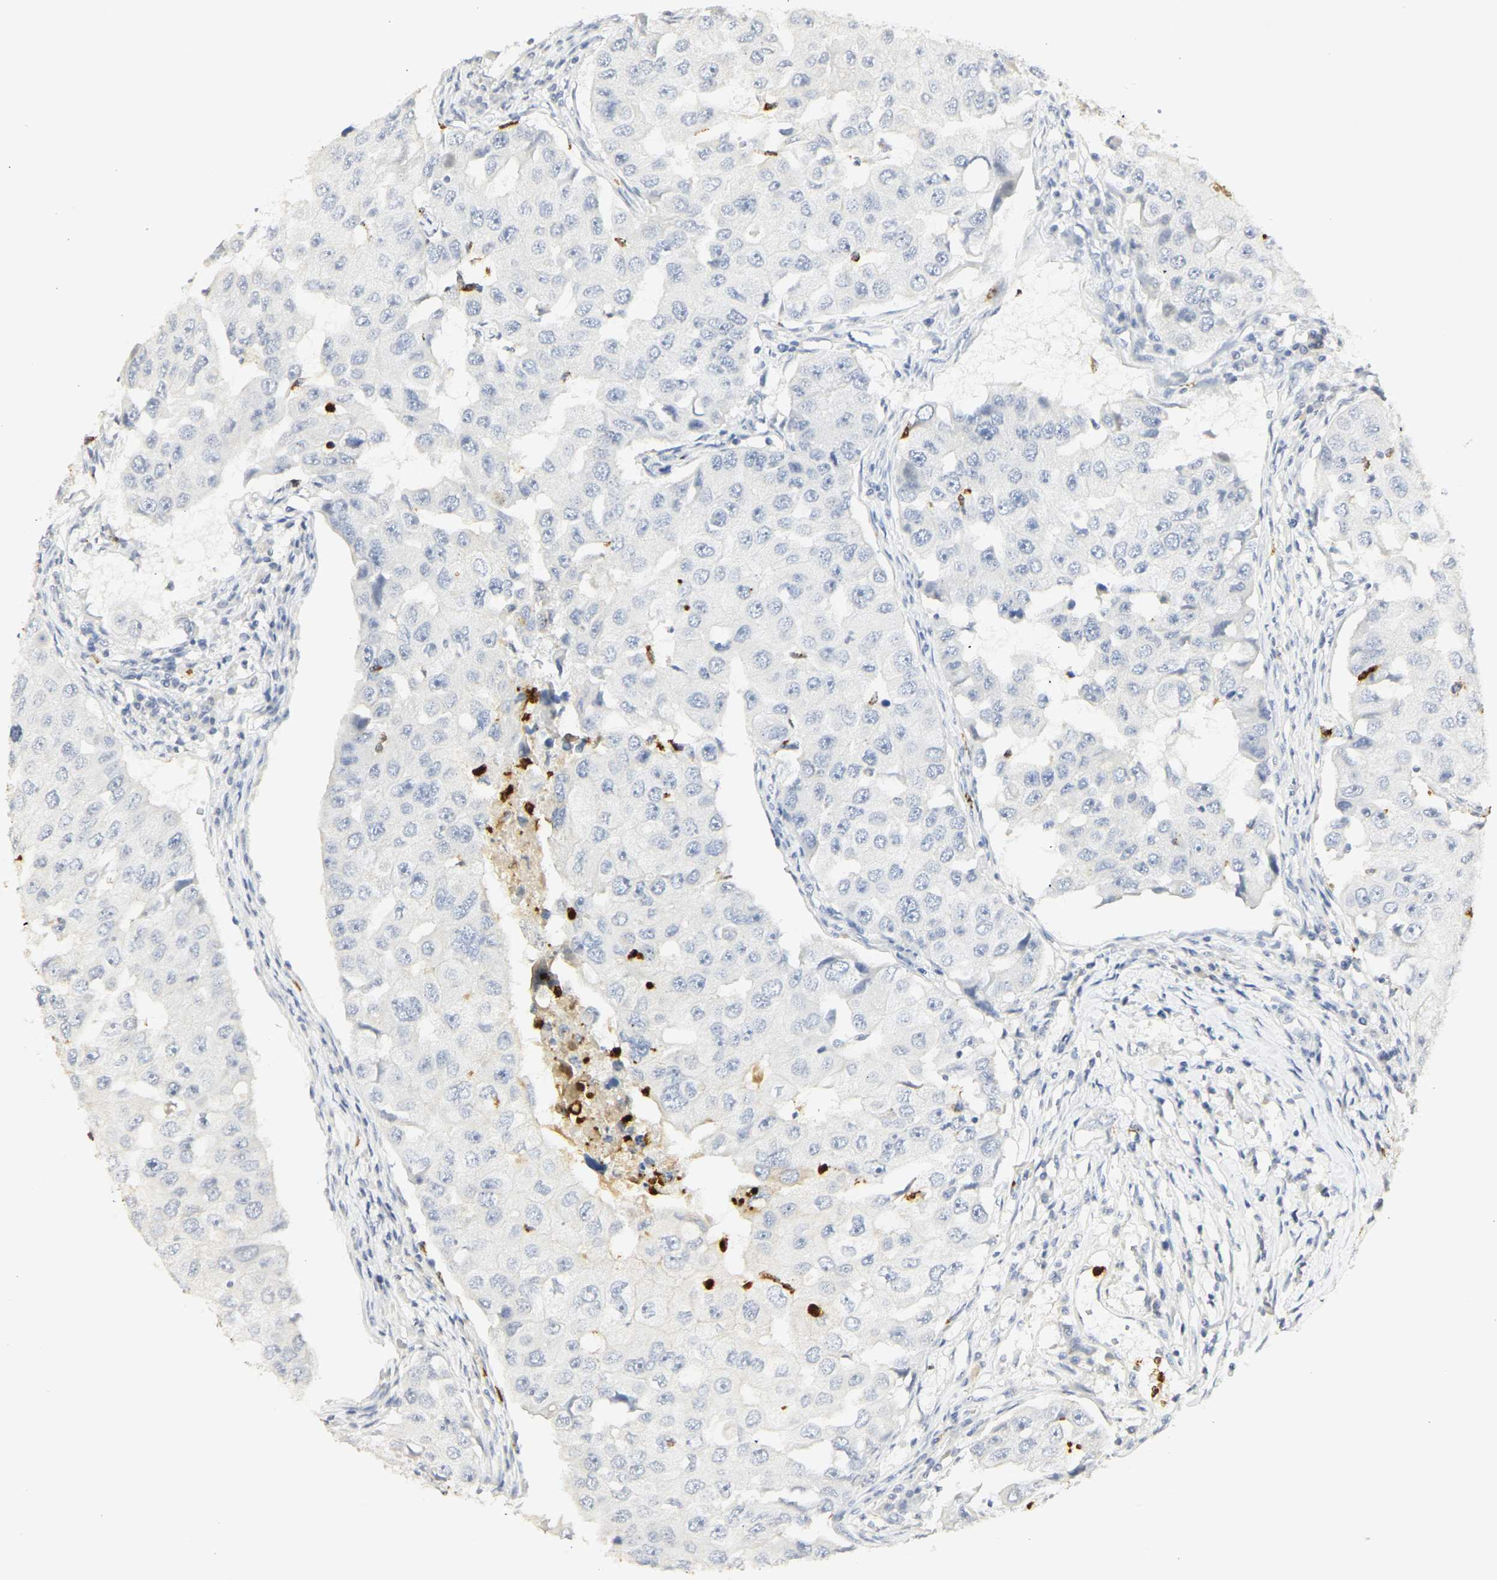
{"staining": {"intensity": "negative", "quantity": "none", "location": "none"}, "tissue": "breast cancer", "cell_type": "Tumor cells", "image_type": "cancer", "snomed": [{"axis": "morphology", "description": "Duct carcinoma"}, {"axis": "topography", "description": "Breast"}], "caption": "Tumor cells are negative for brown protein staining in breast intraductal carcinoma.", "gene": "MPO", "patient": {"sex": "female", "age": 27}}